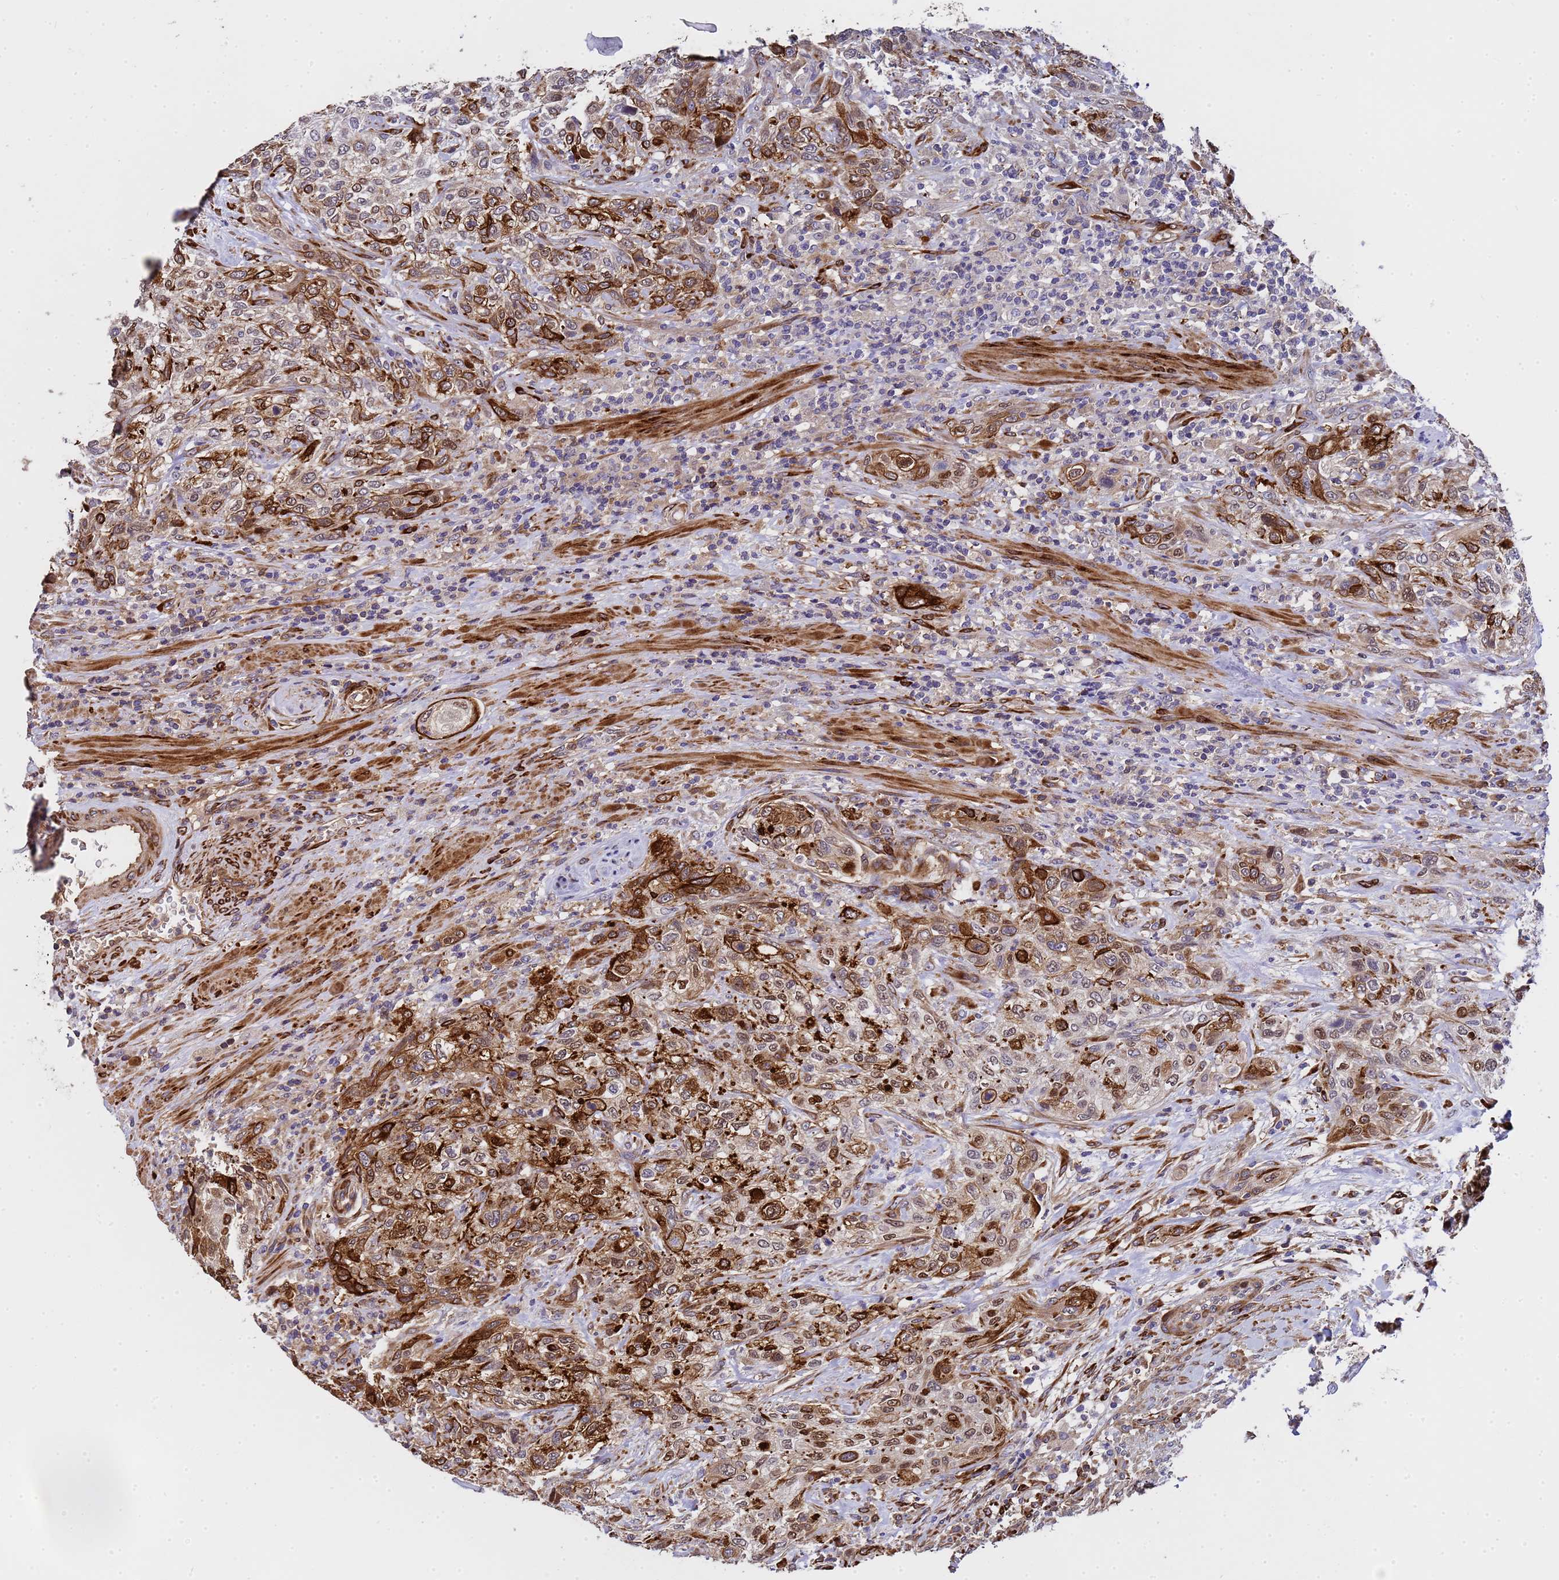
{"staining": {"intensity": "strong", "quantity": "25%-75%", "location": "cytoplasmic/membranous,nuclear"}, "tissue": "urothelial cancer", "cell_type": "Tumor cells", "image_type": "cancer", "snomed": [{"axis": "morphology", "description": "Normal tissue, NOS"}, {"axis": "morphology", "description": "Urothelial carcinoma, NOS"}, {"axis": "topography", "description": "Urinary bladder"}, {"axis": "topography", "description": "Peripheral nerve tissue"}], "caption": "DAB (3,3'-diaminobenzidine) immunohistochemical staining of human transitional cell carcinoma demonstrates strong cytoplasmic/membranous and nuclear protein expression in approximately 25%-75% of tumor cells. The protein of interest is shown in brown color, while the nuclei are stained blue.", "gene": "MOCS1", "patient": {"sex": "male", "age": 35}}